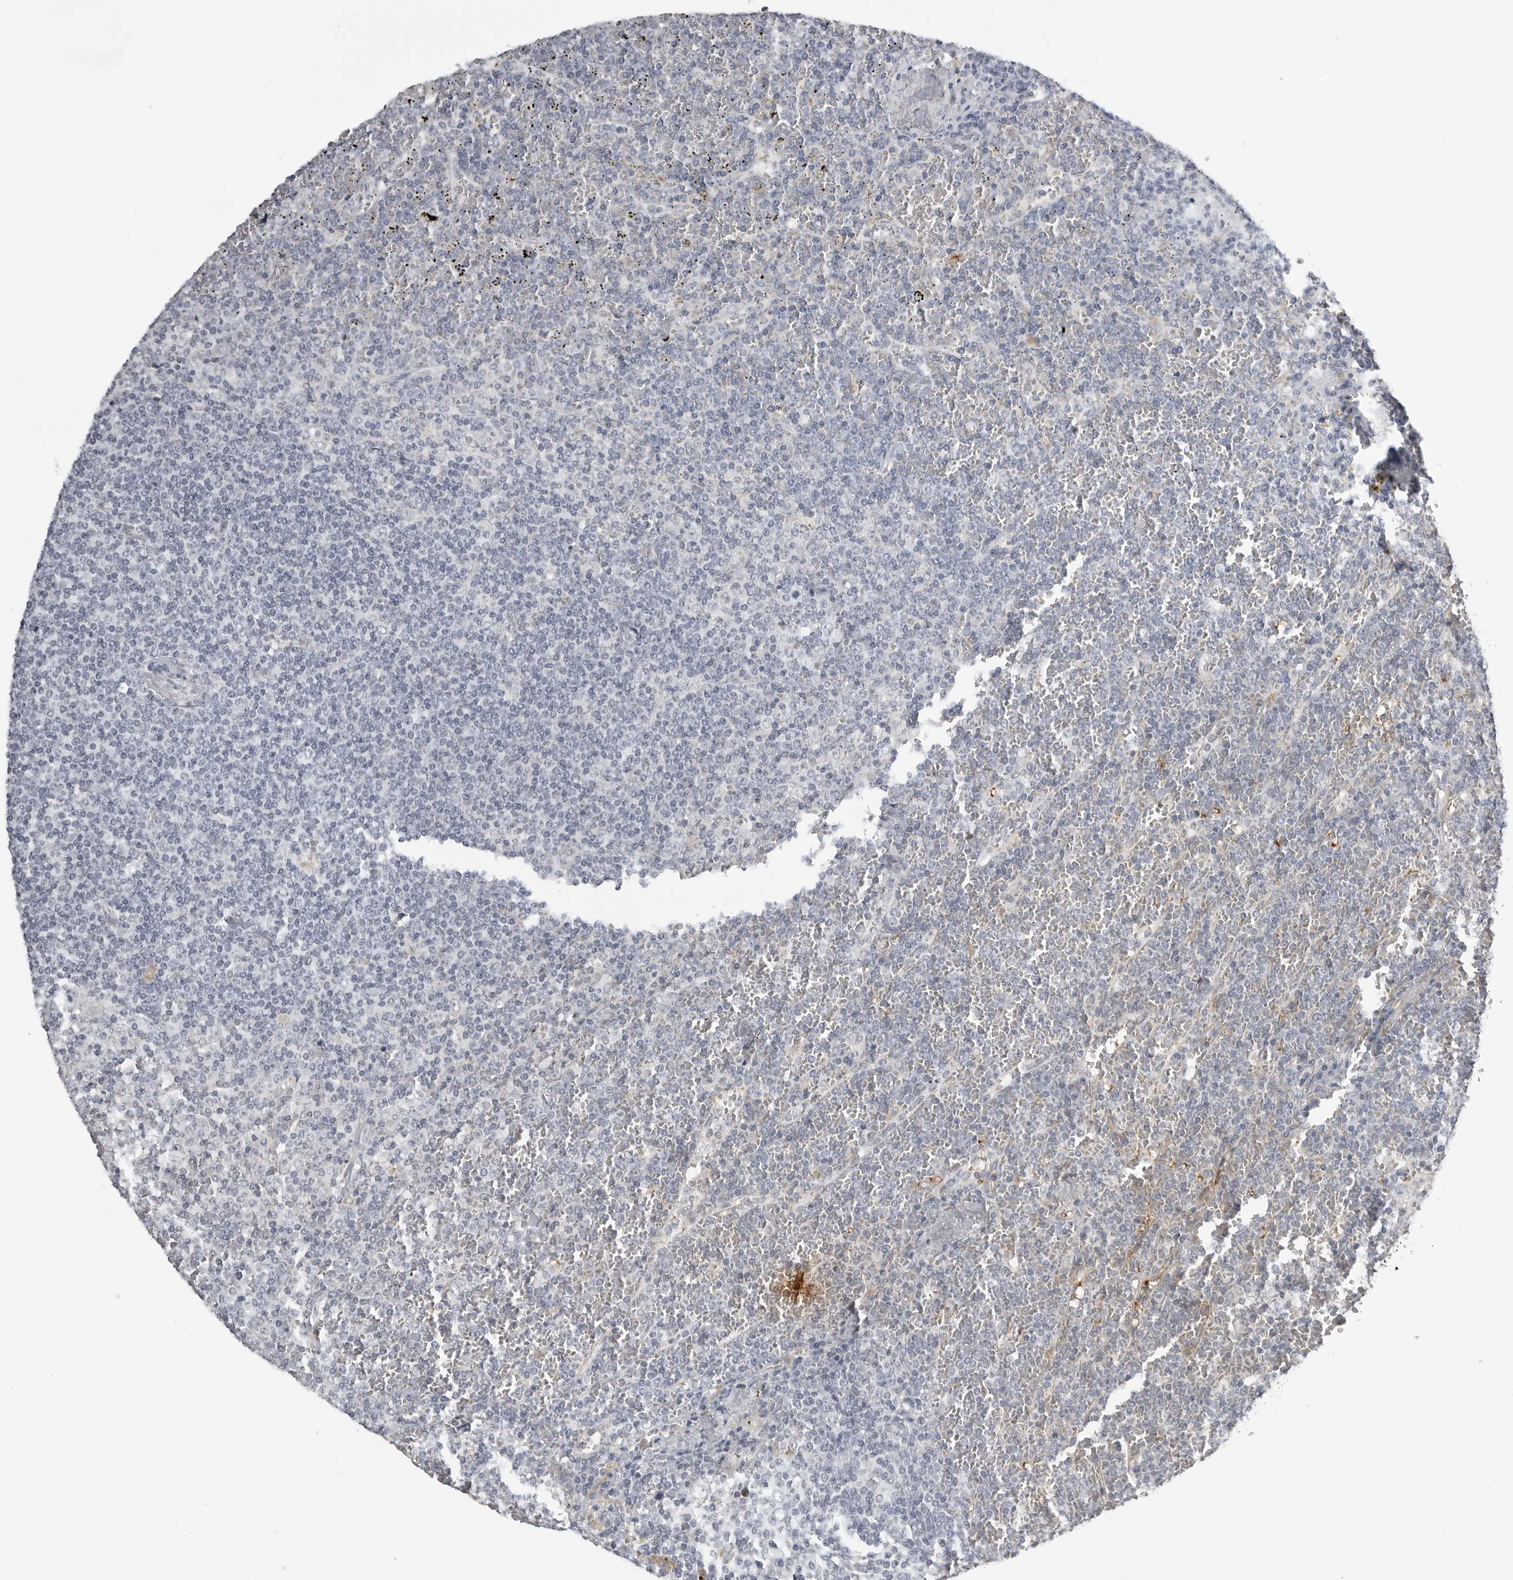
{"staining": {"intensity": "negative", "quantity": "none", "location": "none"}, "tissue": "lymphoma", "cell_type": "Tumor cells", "image_type": "cancer", "snomed": [{"axis": "morphology", "description": "Malignant lymphoma, non-Hodgkin's type, Low grade"}, {"axis": "topography", "description": "Spleen"}], "caption": "The IHC photomicrograph has no significant staining in tumor cells of malignant lymphoma, non-Hodgkin's type (low-grade) tissue.", "gene": "SERPINF2", "patient": {"sex": "female", "age": 19}}